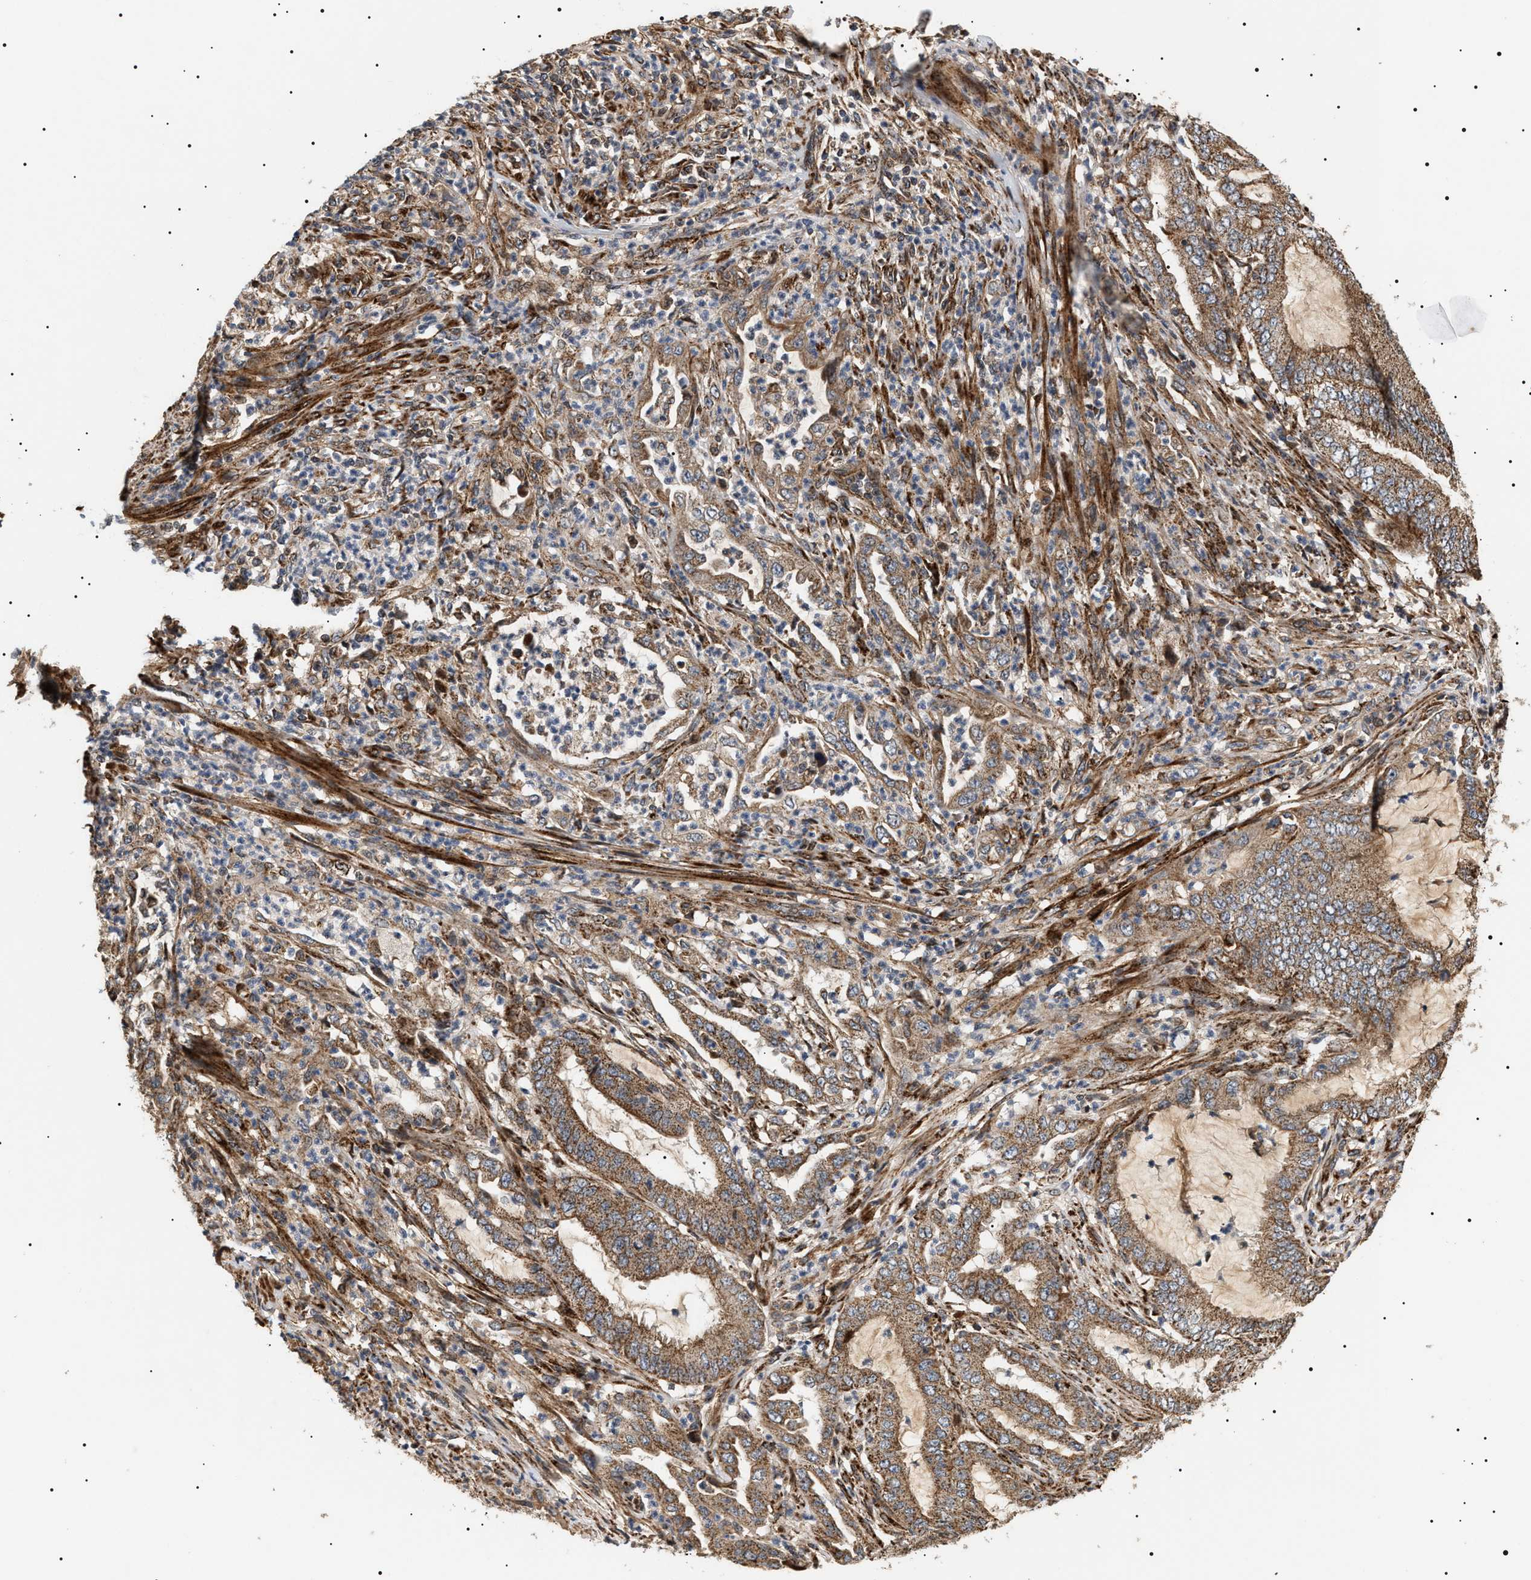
{"staining": {"intensity": "strong", "quantity": ">75%", "location": "cytoplasmic/membranous"}, "tissue": "endometrial cancer", "cell_type": "Tumor cells", "image_type": "cancer", "snomed": [{"axis": "morphology", "description": "Adenocarcinoma, NOS"}, {"axis": "topography", "description": "Endometrium"}], "caption": "High-power microscopy captured an immunohistochemistry histopathology image of endometrial cancer (adenocarcinoma), revealing strong cytoplasmic/membranous positivity in approximately >75% of tumor cells.", "gene": "ZBTB26", "patient": {"sex": "female", "age": 51}}